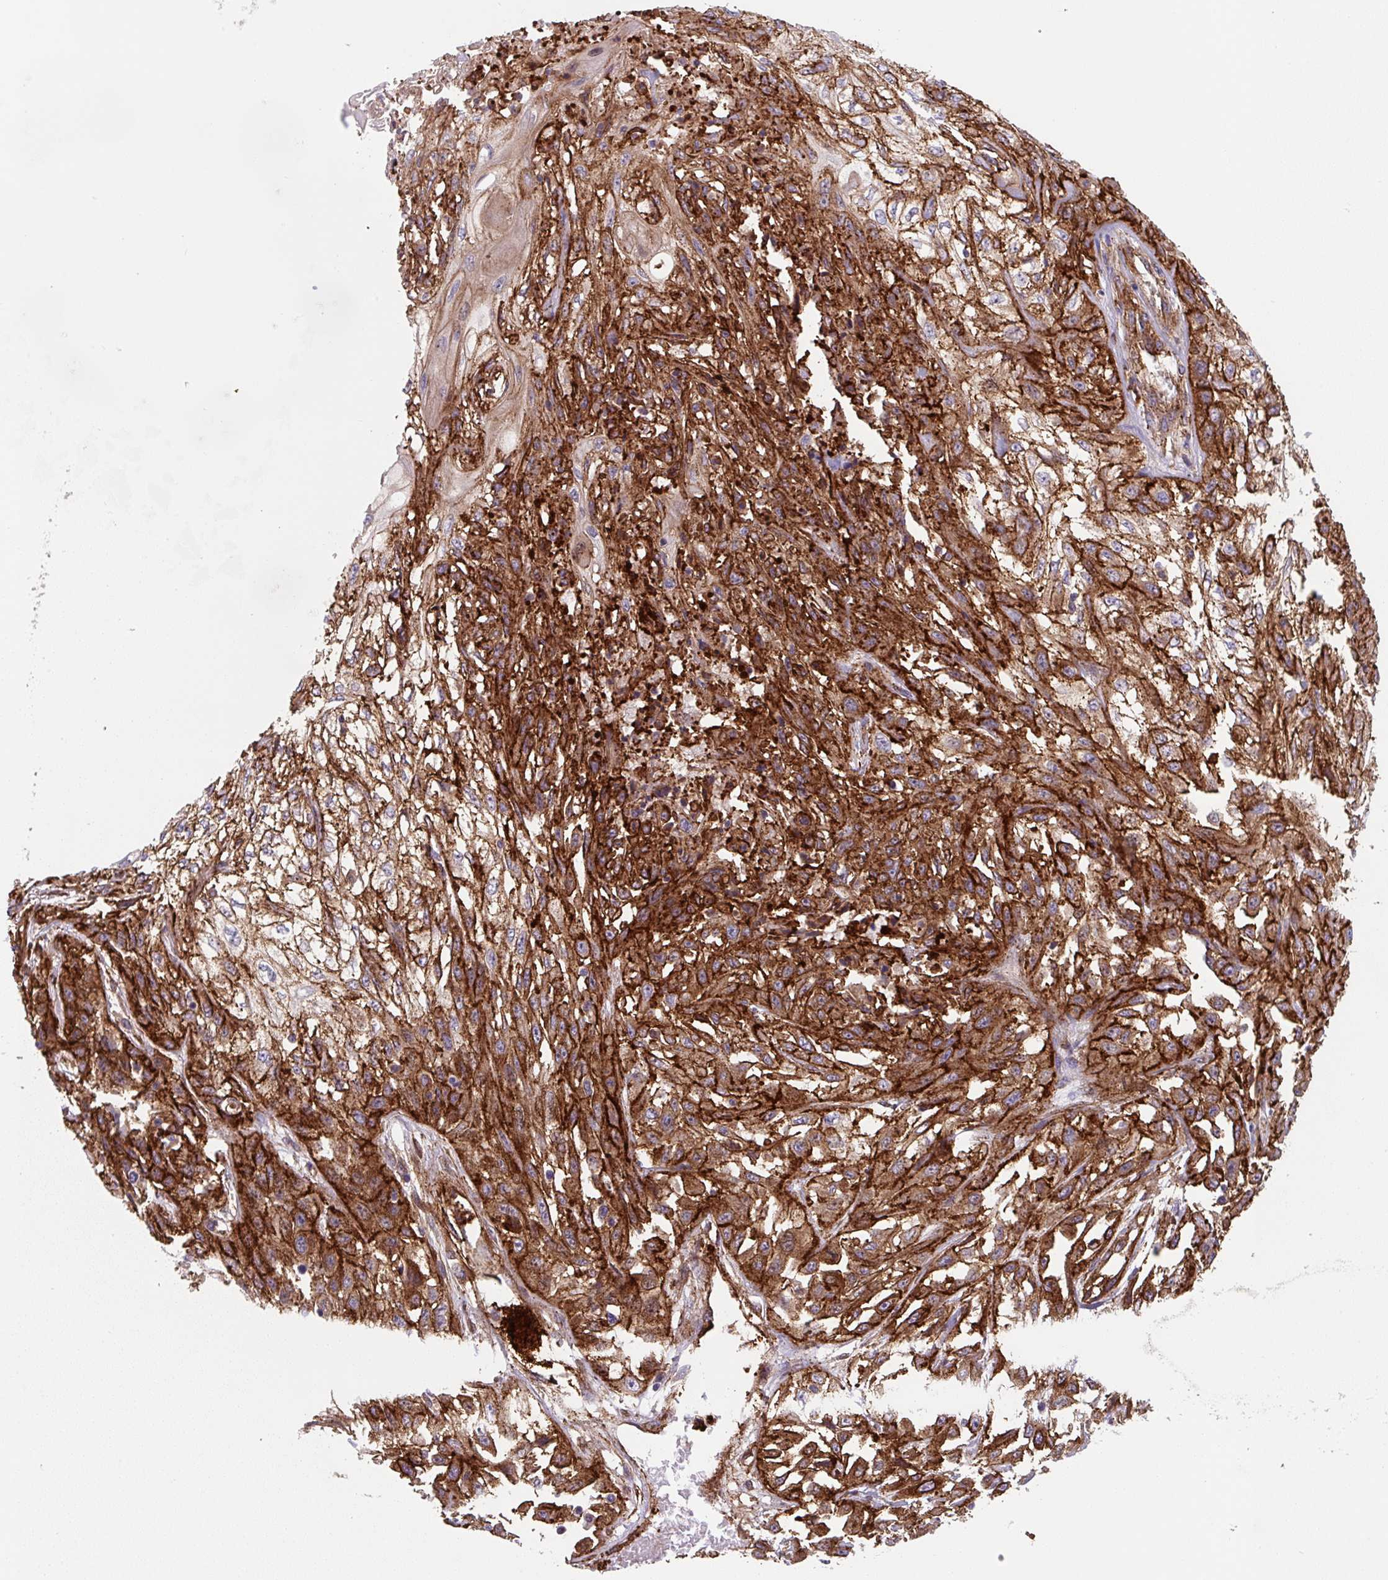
{"staining": {"intensity": "moderate", "quantity": ">75%", "location": "cytoplasmic/membranous"}, "tissue": "skin cancer", "cell_type": "Tumor cells", "image_type": "cancer", "snomed": [{"axis": "morphology", "description": "Squamous cell carcinoma, NOS"}, {"axis": "morphology", "description": "Squamous cell carcinoma, metastatic, NOS"}, {"axis": "topography", "description": "Skin"}, {"axis": "topography", "description": "Lymph node"}], "caption": "IHC (DAB (3,3'-diaminobenzidine)) staining of skin cancer exhibits moderate cytoplasmic/membranous protein staining in about >75% of tumor cells.", "gene": "DHFR2", "patient": {"sex": "male", "age": 75}}